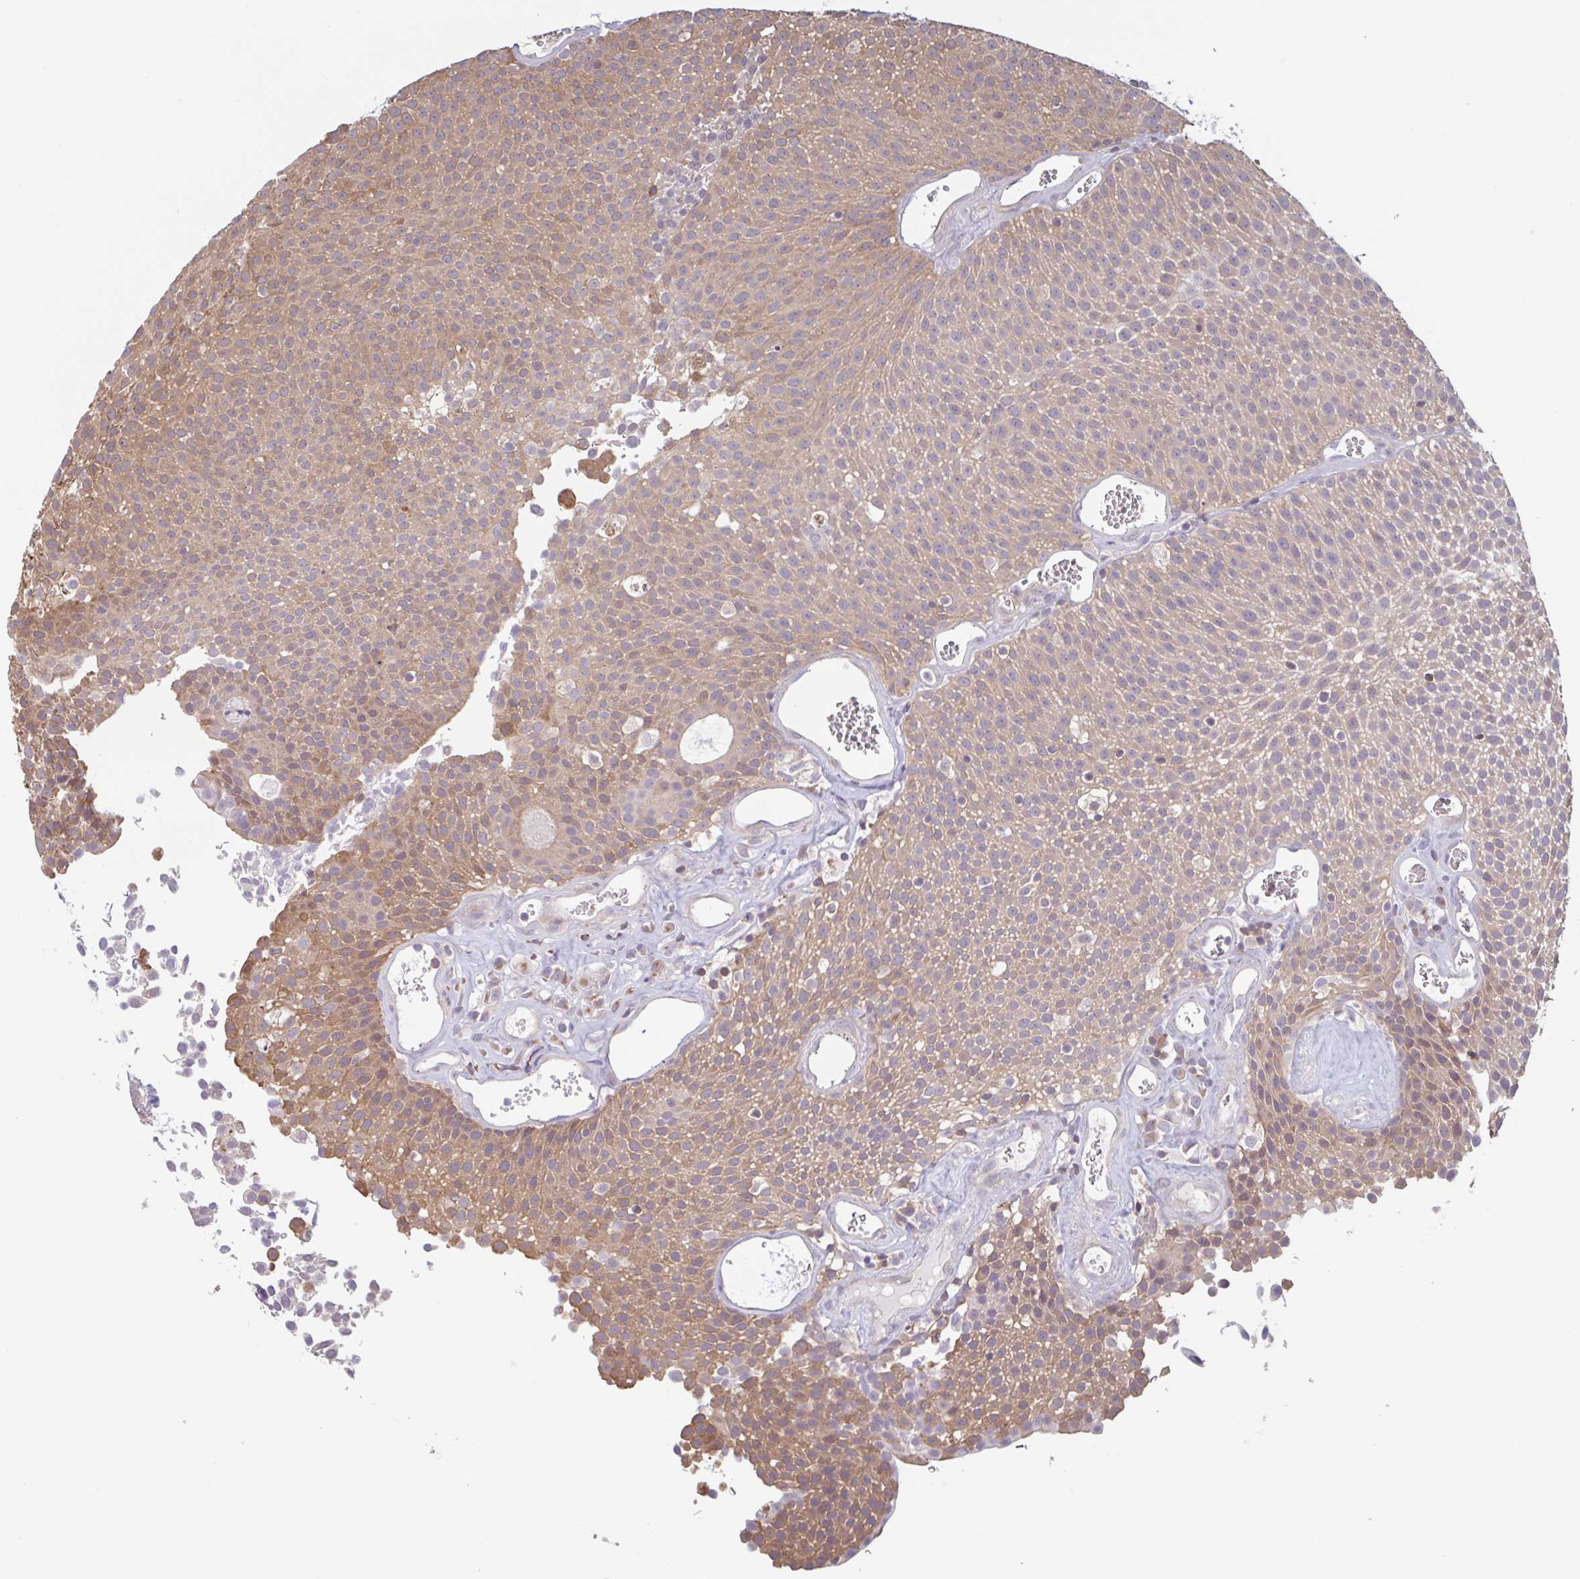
{"staining": {"intensity": "moderate", "quantity": ">75%", "location": "cytoplasmic/membranous"}, "tissue": "urothelial cancer", "cell_type": "Tumor cells", "image_type": "cancer", "snomed": [{"axis": "morphology", "description": "Urothelial carcinoma, Low grade"}, {"axis": "topography", "description": "Urinary bladder"}], "caption": "Immunohistochemistry (IHC) of human low-grade urothelial carcinoma demonstrates medium levels of moderate cytoplasmic/membranous positivity in about >75% of tumor cells. Nuclei are stained in blue.", "gene": "OTOP2", "patient": {"sex": "female", "age": 79}}